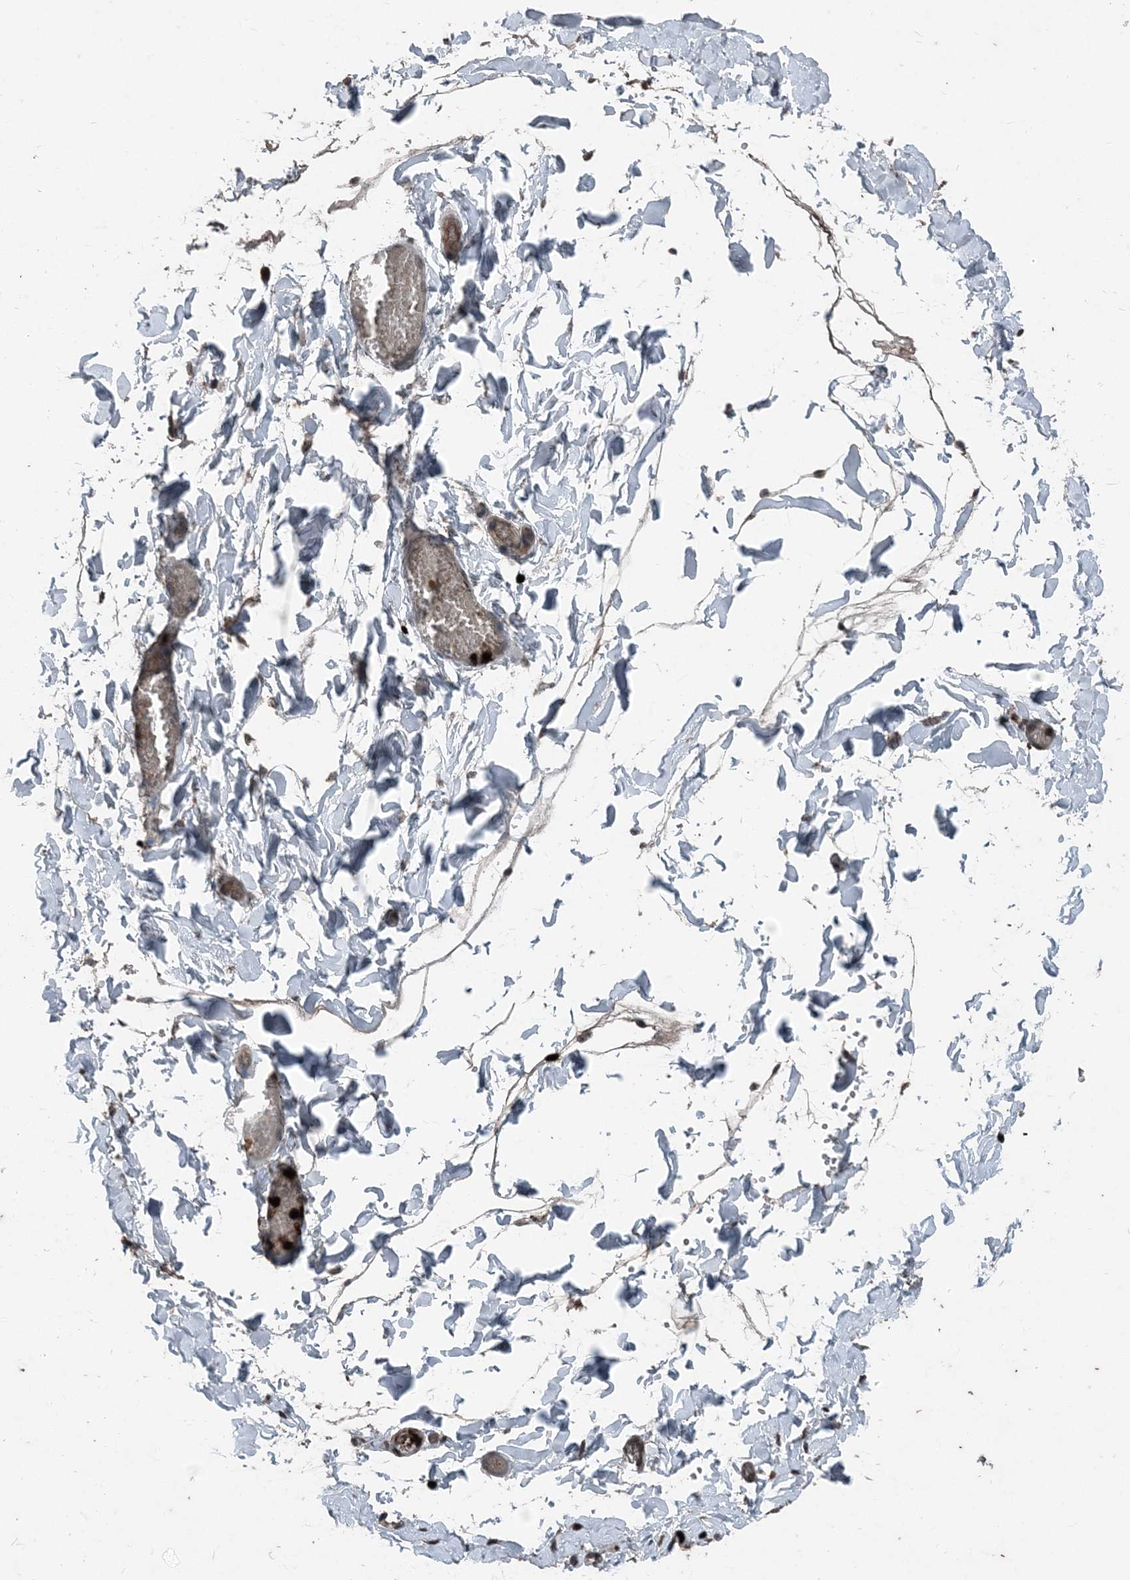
{"staining": {"intensity": "moderate", "quantity": ">75%", "location": "cytoplasmic/membranous,nuclear"}, "tissue": "soft tissue", "cell_type": "Fibroblasts", "image_type": "normal", "snomed": [{"axis": "morphology", "description": "Normal tissue, NOS"}, {"axis": "topography", "description": "Gallbladder"}, {"axis": "topography", "description": "Peripheral nerve tissue"}], "caption": "Protein staining of normal soft tissue demonstrates moderate cytoplasmic/membranous,nuclear expression in approximately >75% of fibroblasts.", "gene": "CFL1", "patient": {"sex": "male", "age": 38}}